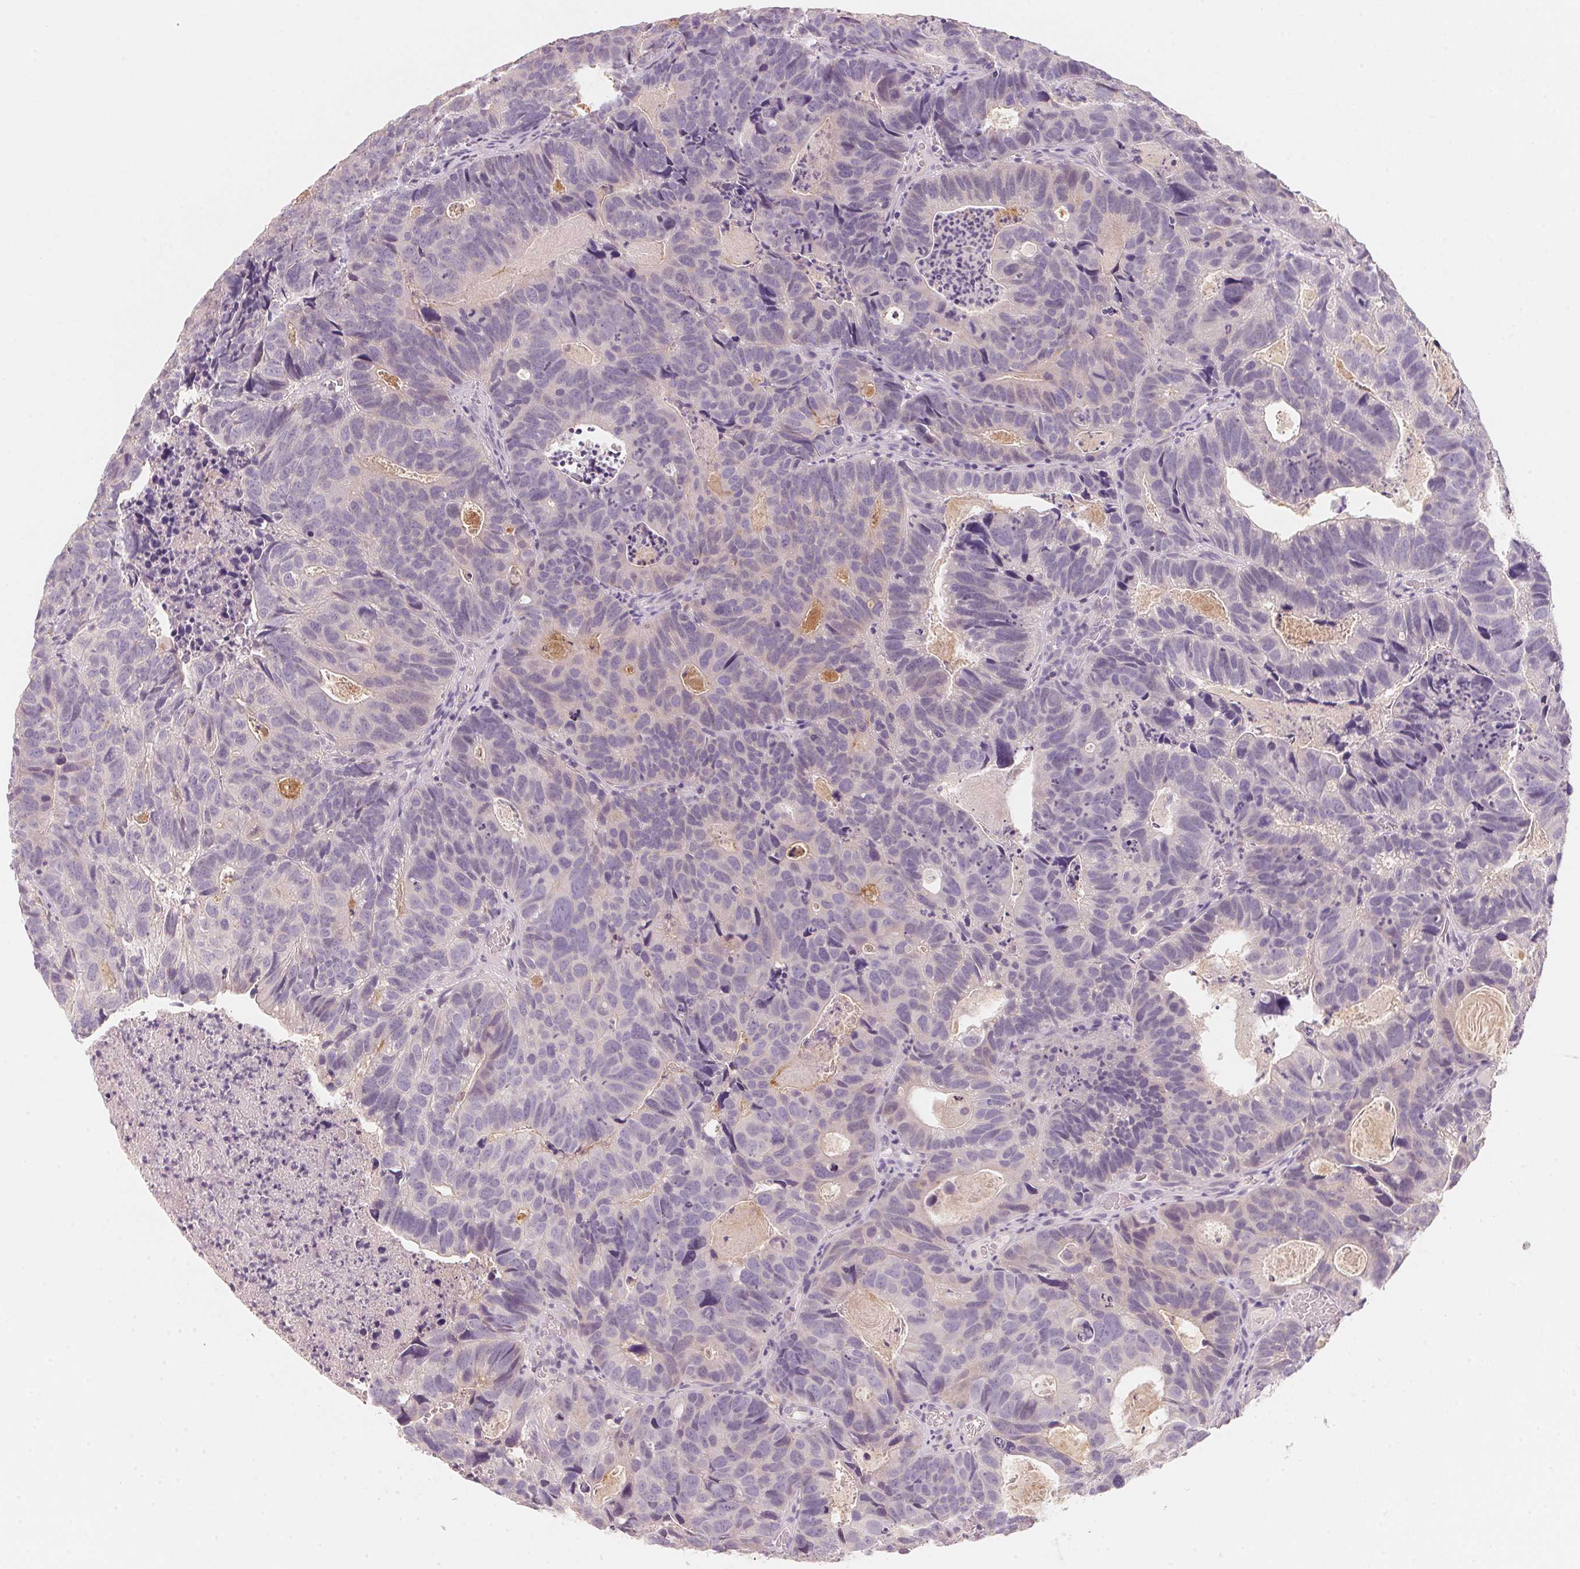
{"staining": {"intensity": "negative", "quantity": "none", "location": "none"}, "tissue": "head and neck cancer", "cell_type": "Tumor cells", "image_type": "cancer", "snomed": [{"axis": "morphology", "description": "Adenocarcinoma, NOS"}, {"axis": "topography", "description": "Head-Neck"}], "caption": "This is an IHC micrograph of human head and neck adenocarcinoma. There is no staining in tumor cells.", "gene": "TREH", "patient": {"sex": "male", "age": 62}}